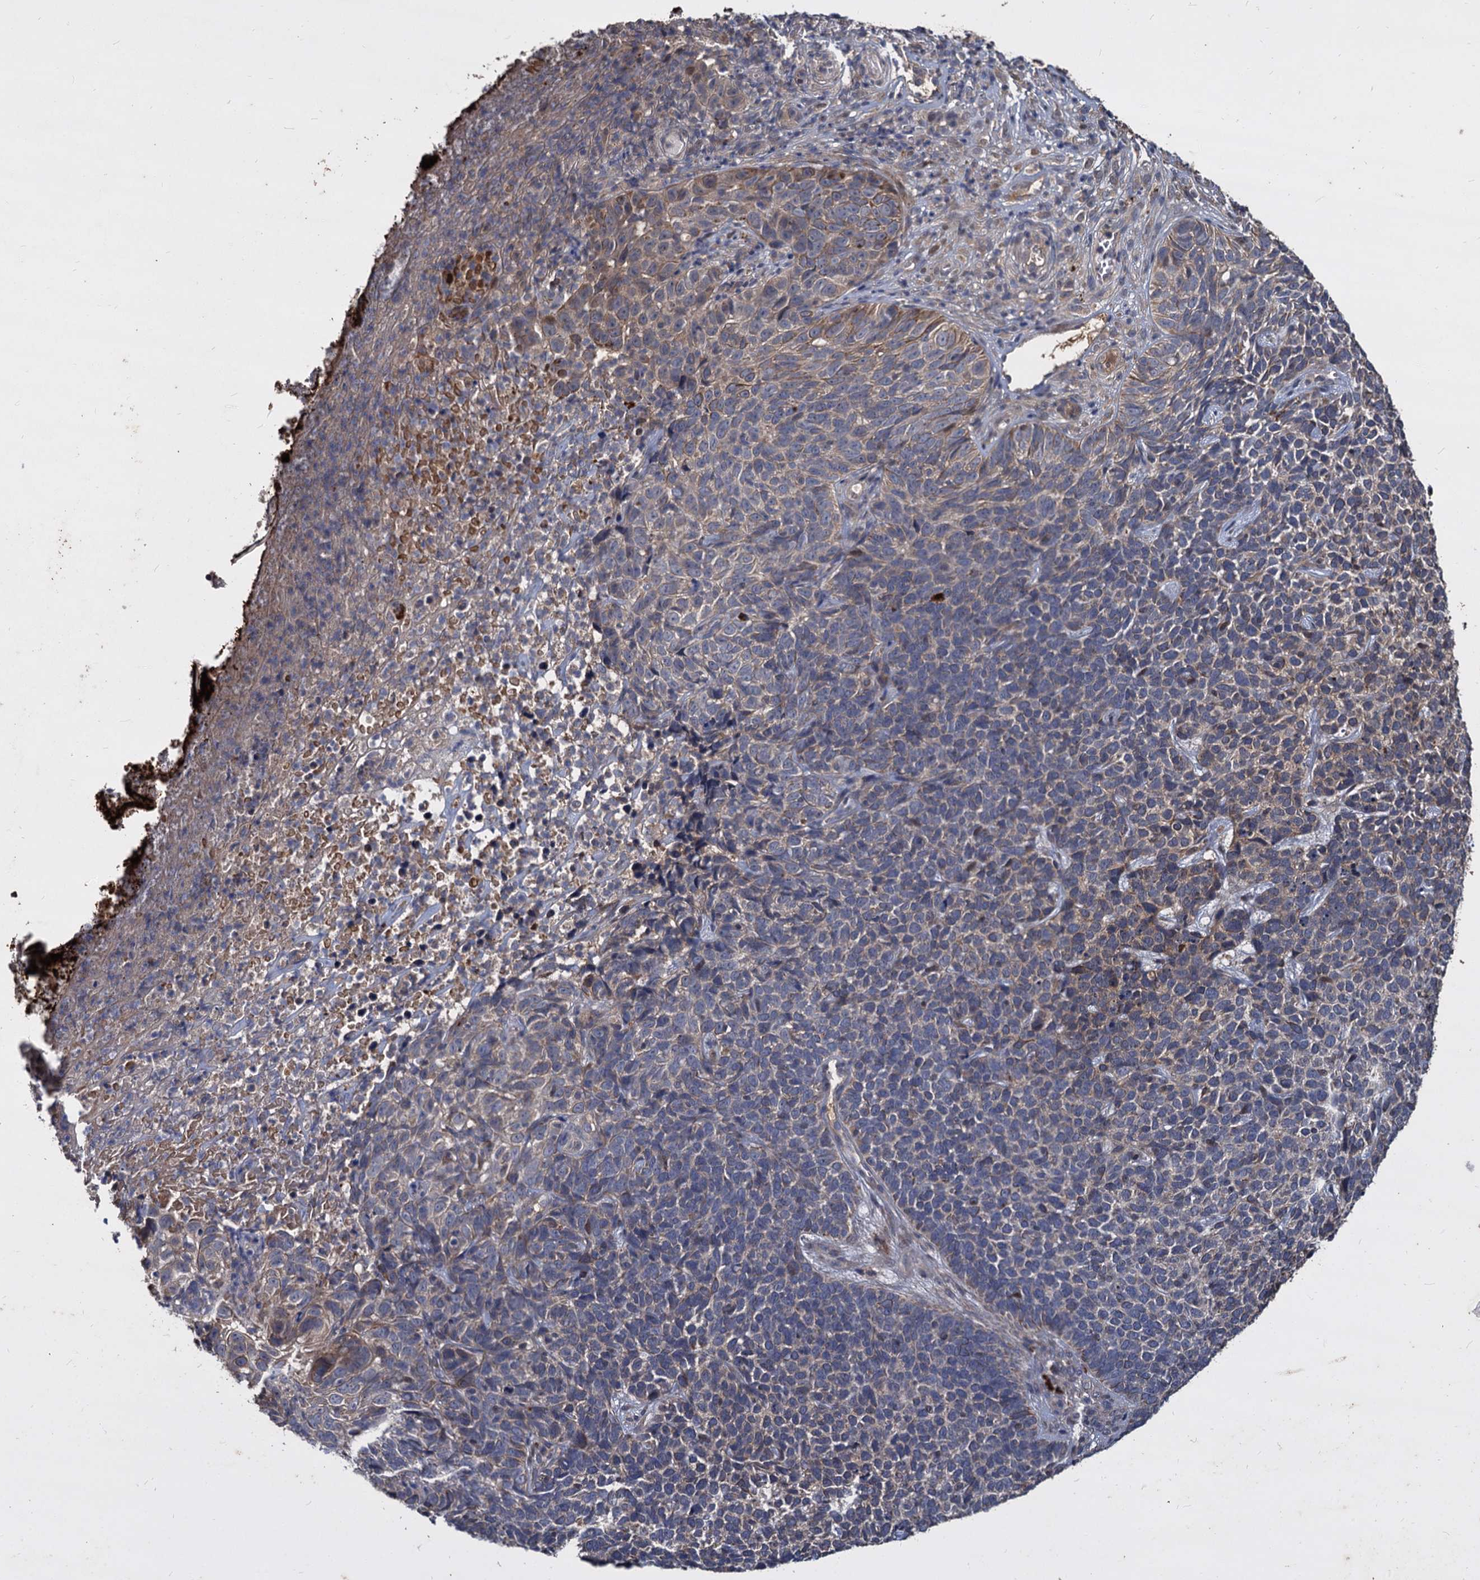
{"staining": {"intensity": "weak", "quantity": "<25%", "location": "cytoplasmic/membranous"}, "tissue": "skin cancer", "cell_type": "Tumor cells", "image_type": "cancer", "snomed": [{"axis": "morphology", "description": "Basal cell carcinoma"}, {"axis": "topography", "description": "Skin"}], "caption": "IHC image of neoplastic tissue: basal cell carcinoma (skin) stained with DAB (3,3'-diaminobenzidine) displays no significant protein expression in tumor cells.", "gene": "CCDC184", "patient": {"sex": "female", "age": 84}}